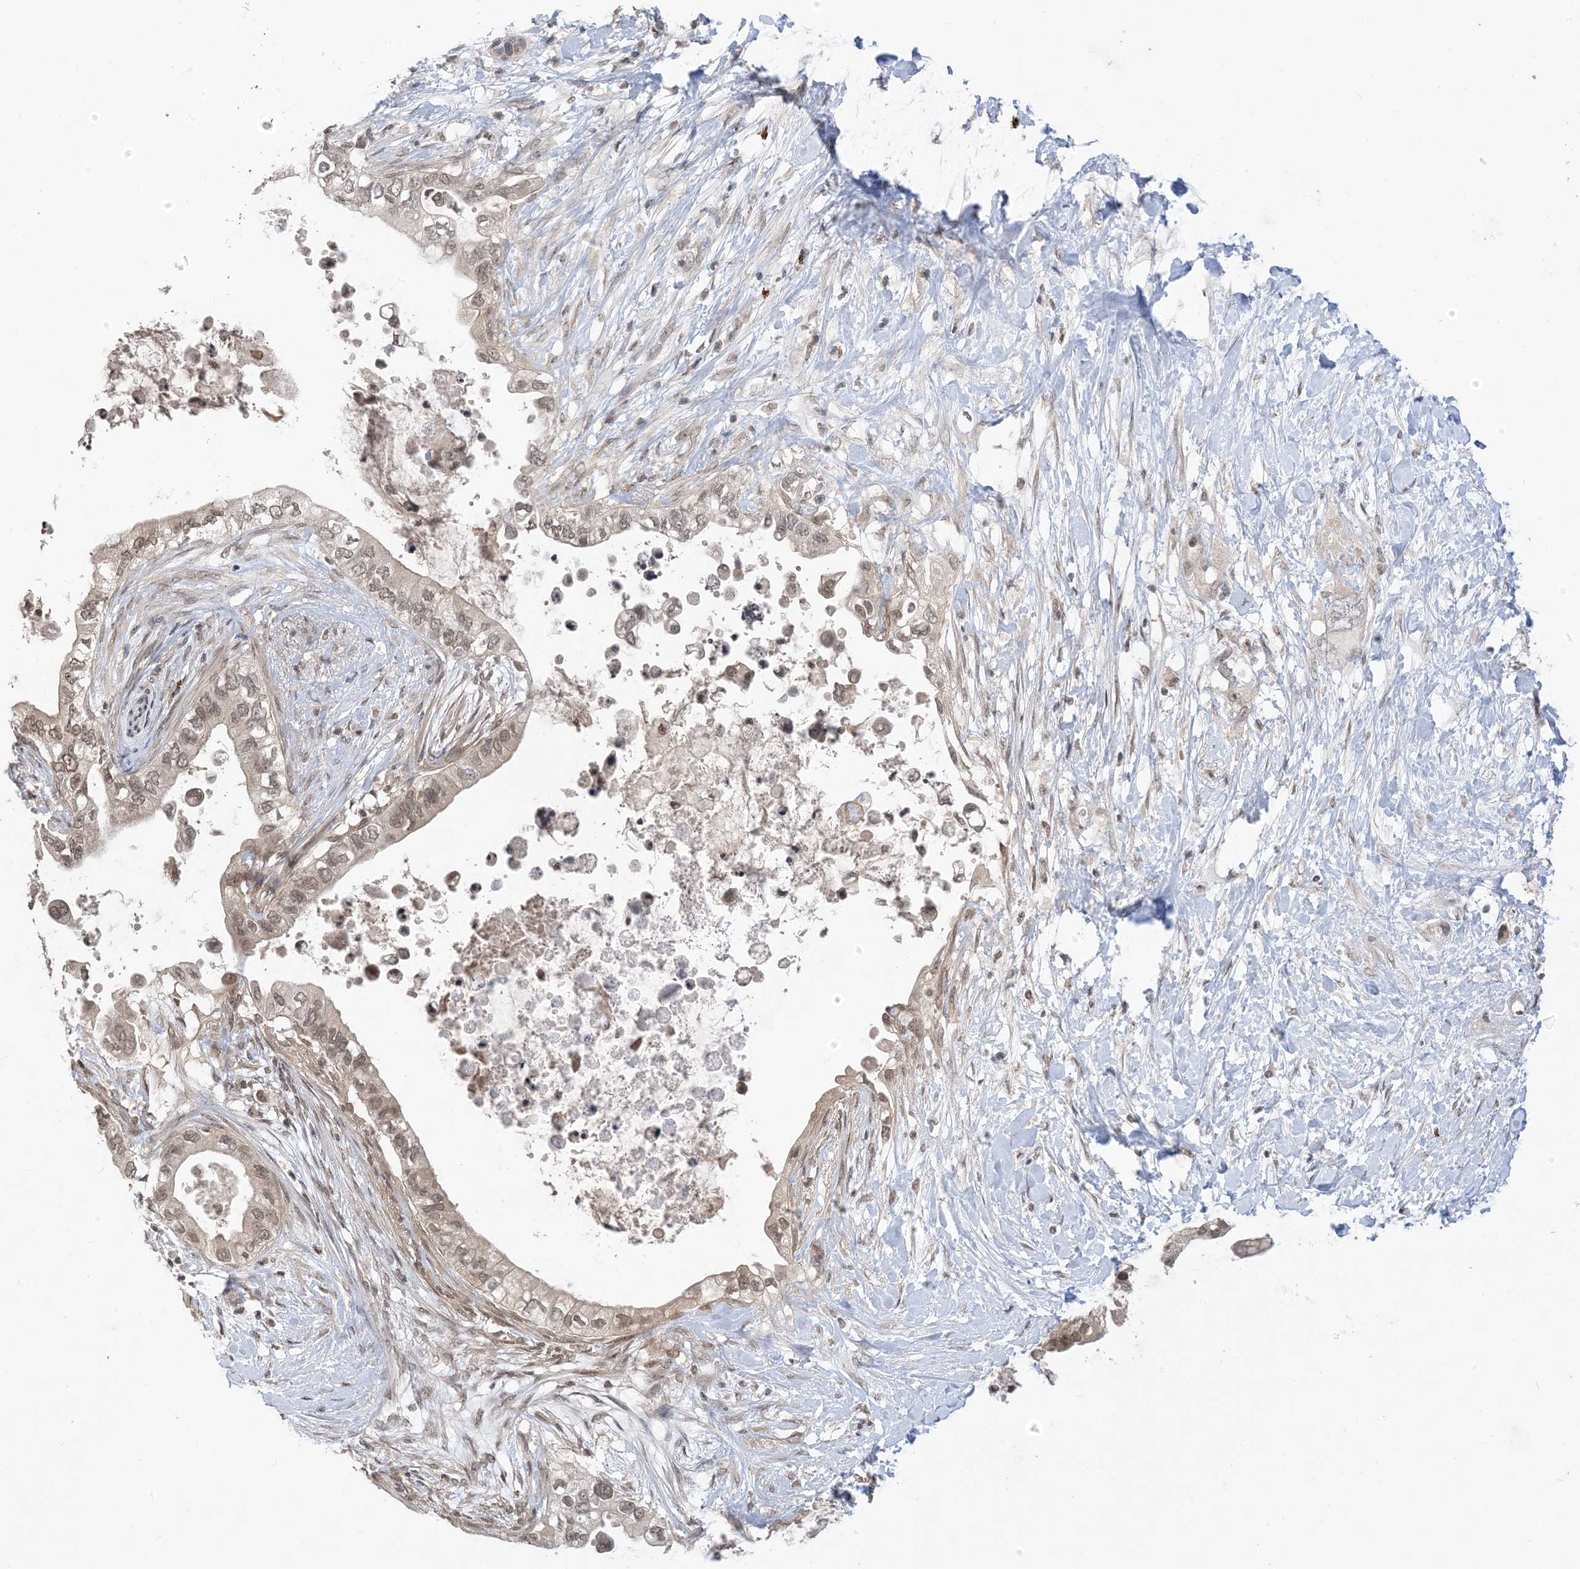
{"staining": {"intensity": "weak", "quantity": ">75%", "location": "nuclear"}, "tissue": "pancreatic cancer", "cell_type": "Tumor cells", "image_type": "cancer", "snomed": [{"axis": "morphology", "description": "Adenocarcinoma, NOS"}, {"axis": "topography", "description": "Pancreas"}], "caption": "IHC (DAB (3,3'-diaminobenzidine)) staining of pancreatic adenocarcinoma shows weak nuclear protein positivity in approximately >75% of tumor cells.", "gene": "RANBP9", "patient": {"sex": "female", "age": 56}}